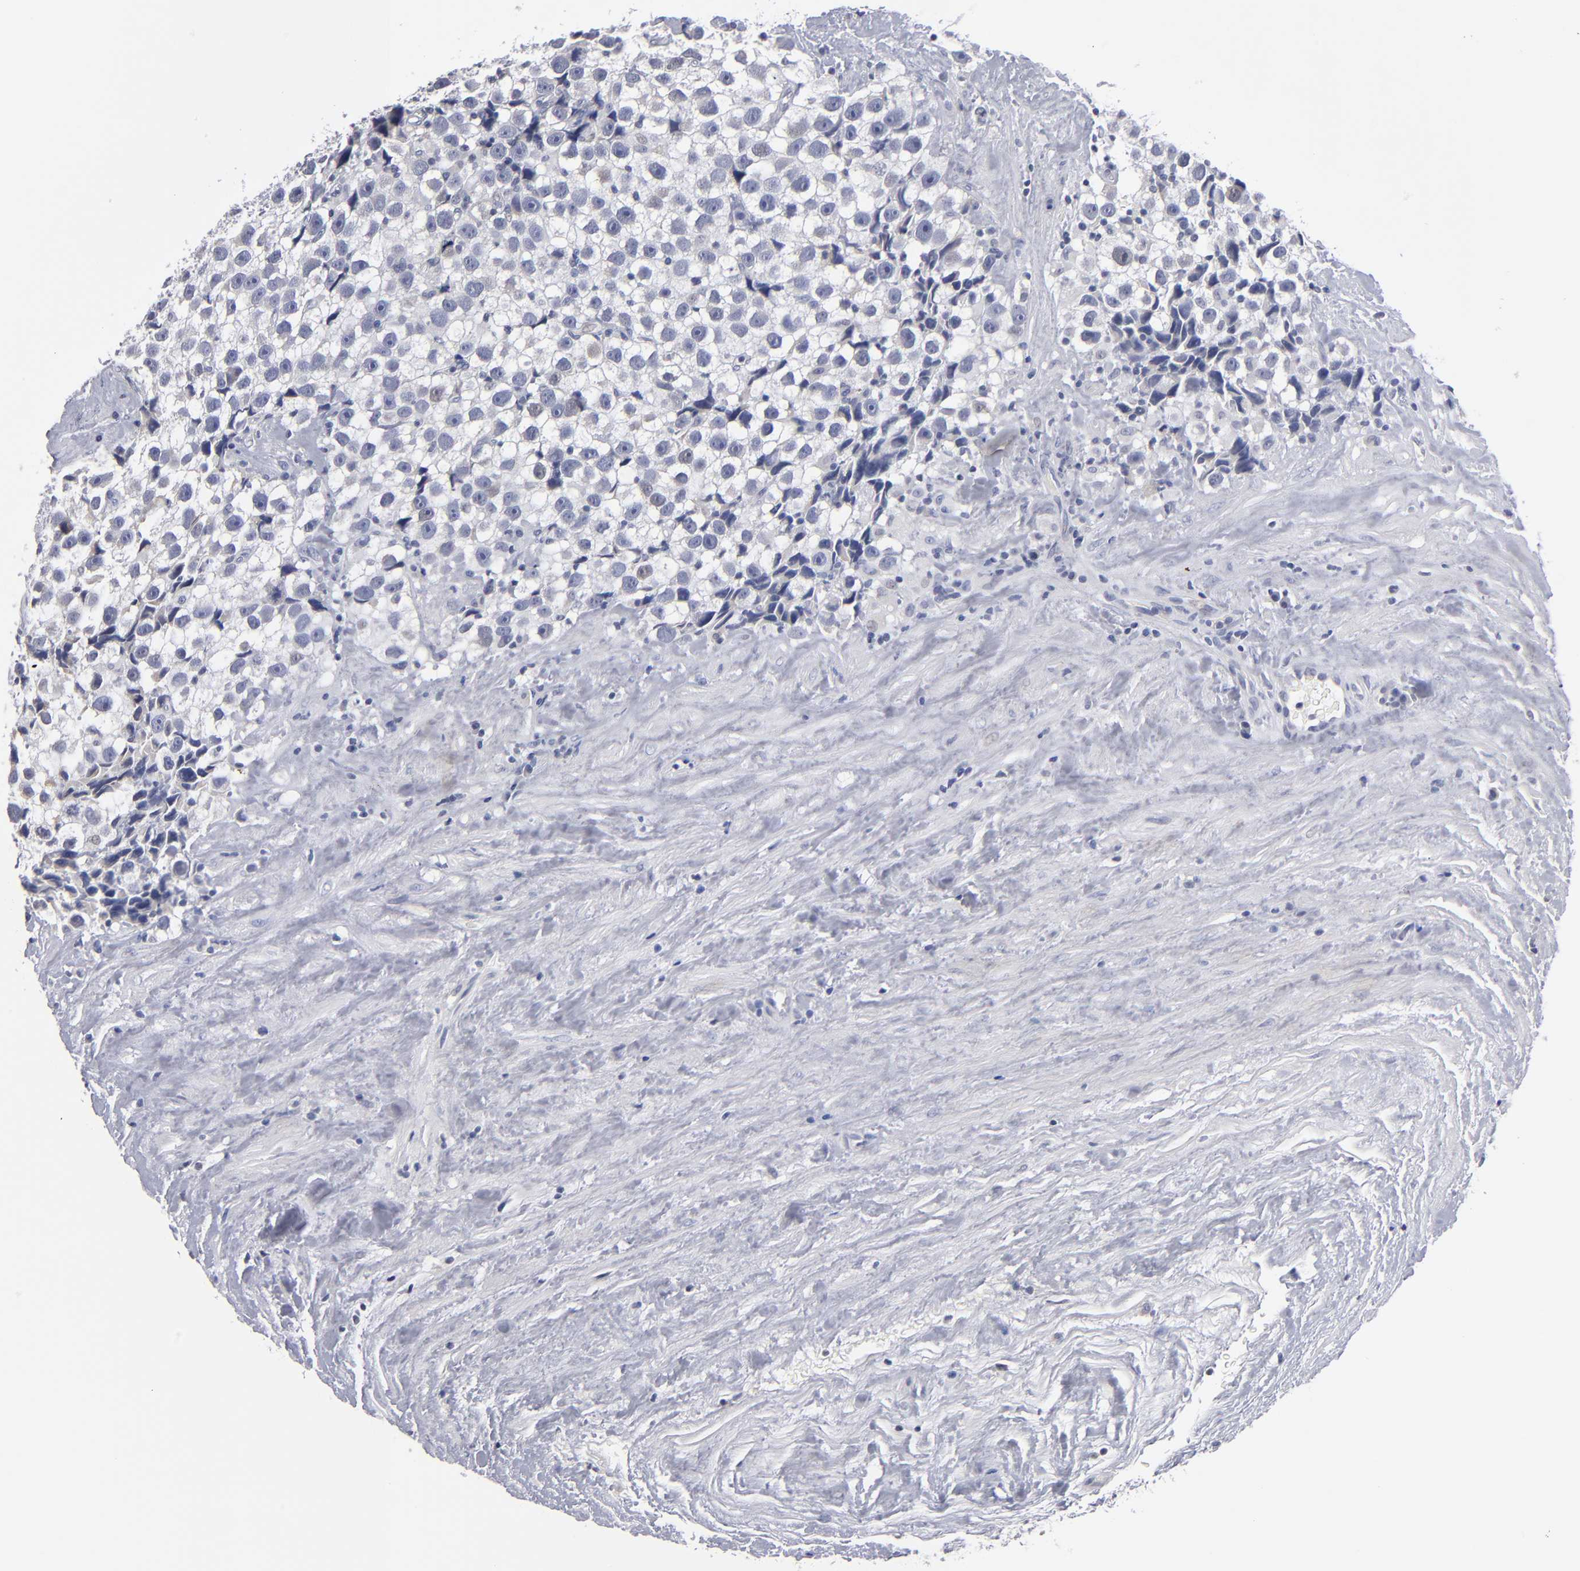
{"staining": {"intensity": "negative", "quantity": "none", "location": "none"}, "tissue": "testis cancer", "cell_type": "Tumor cells", "image_type": "cancer", "snomed": [{"axis": "morphology", "description": "Seminoma, NOS"}, {"axis": "topography", "description": "Testis"}], "caption": "This is an immunohistochemistry (IHC) photomicrograph of testis cancer. There is no positivity in tumor cells.", "gene": "RPH3A", "patient": {"sex": "male", "age": 43}}